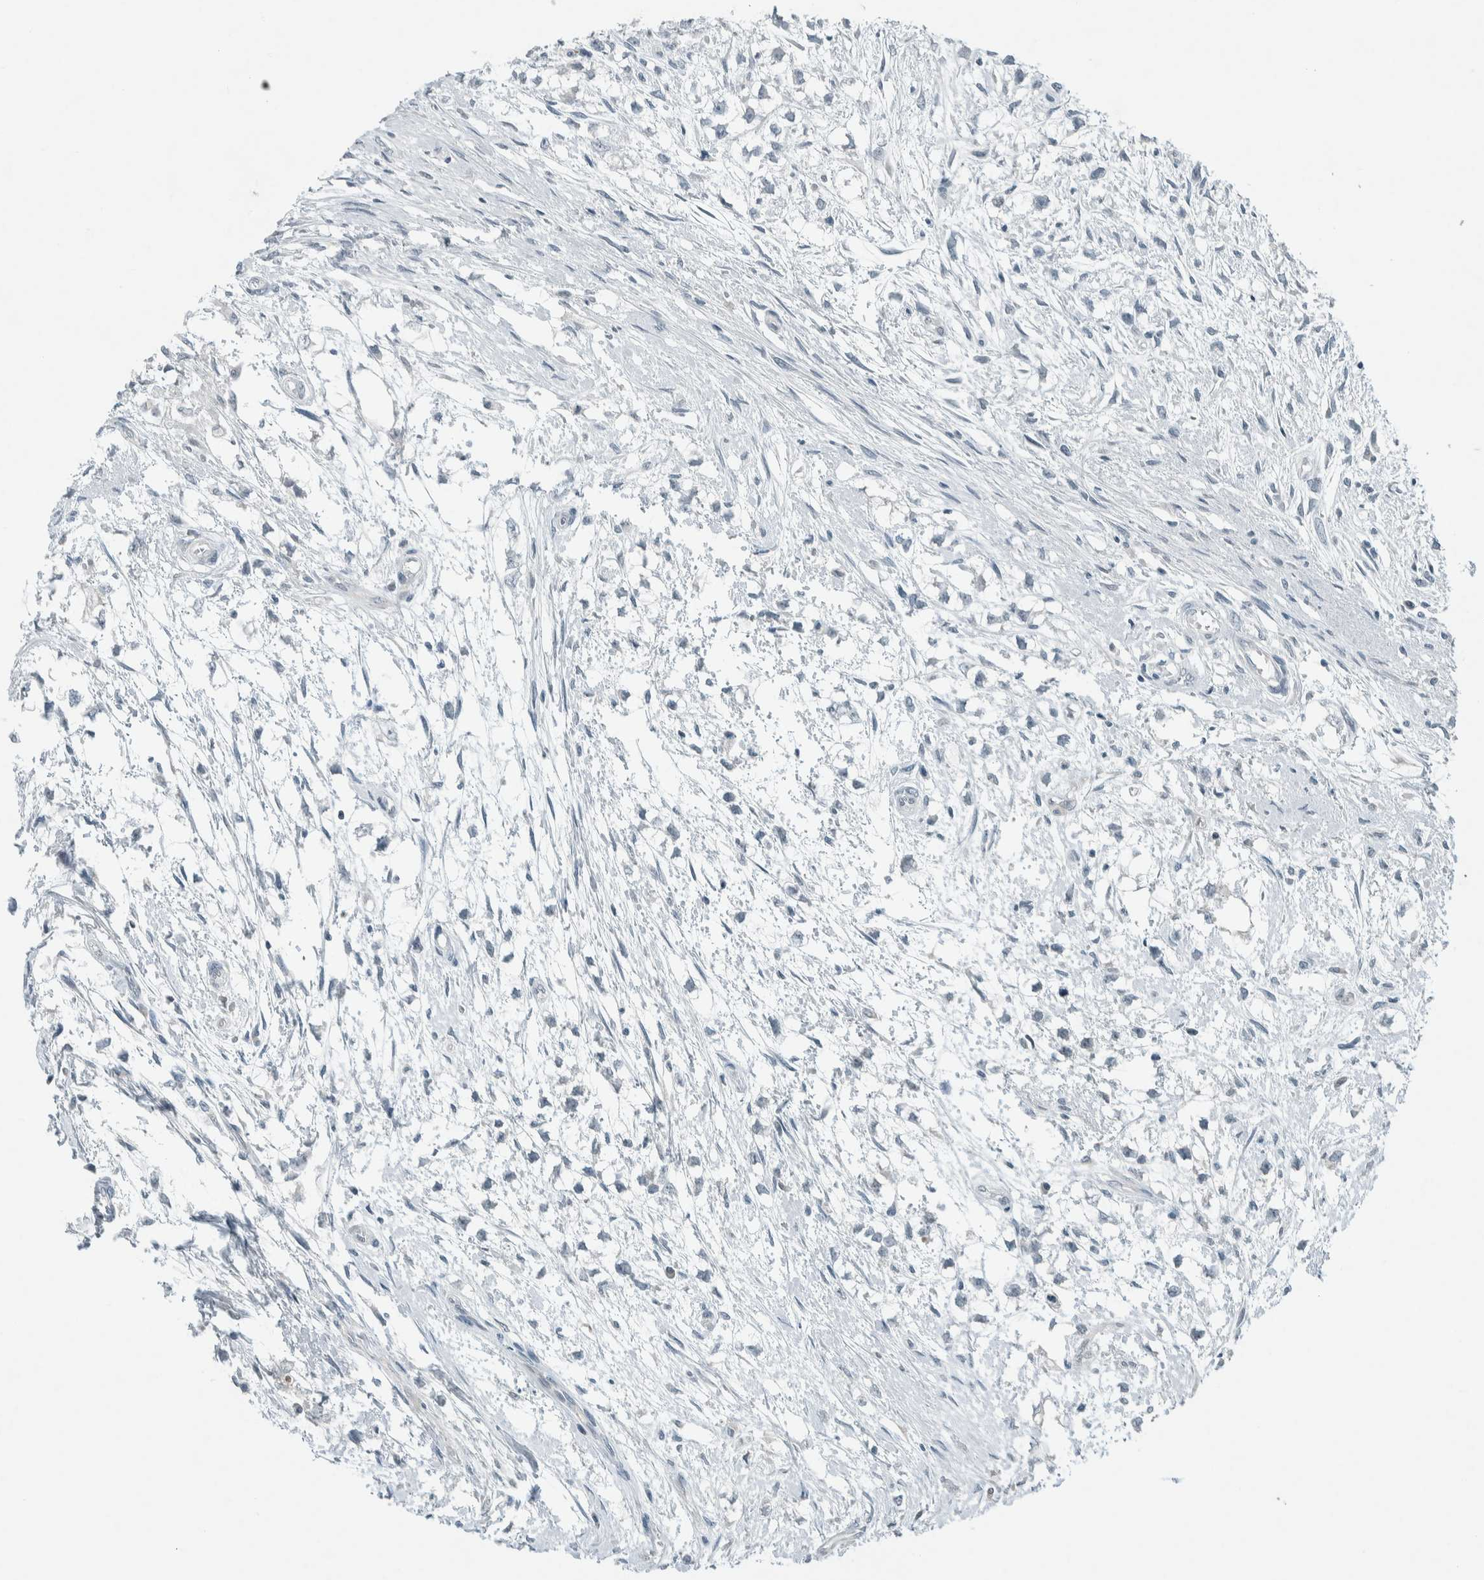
{"staining": {"intensity": "negative", "quantity": "none", "location": "none"}, "tissue": "testis cancer", "cell_type": "Tumor cells", "image_type": "cancer", "snomed": [{"axis": "morphology", "description": "Seminoma, NOS"}, {"axis": "morphology", "description": "Carcinoma, Embryonal, NOS"}, {"axis": "topography", "description": "Testis"}], "caption": "A photomicrograph of seminoma (testis) stained for a protein reveals no brown staining in tumor cells.", "gene": "CERCAM", "patient": {"sex": "male", "age": 51}}